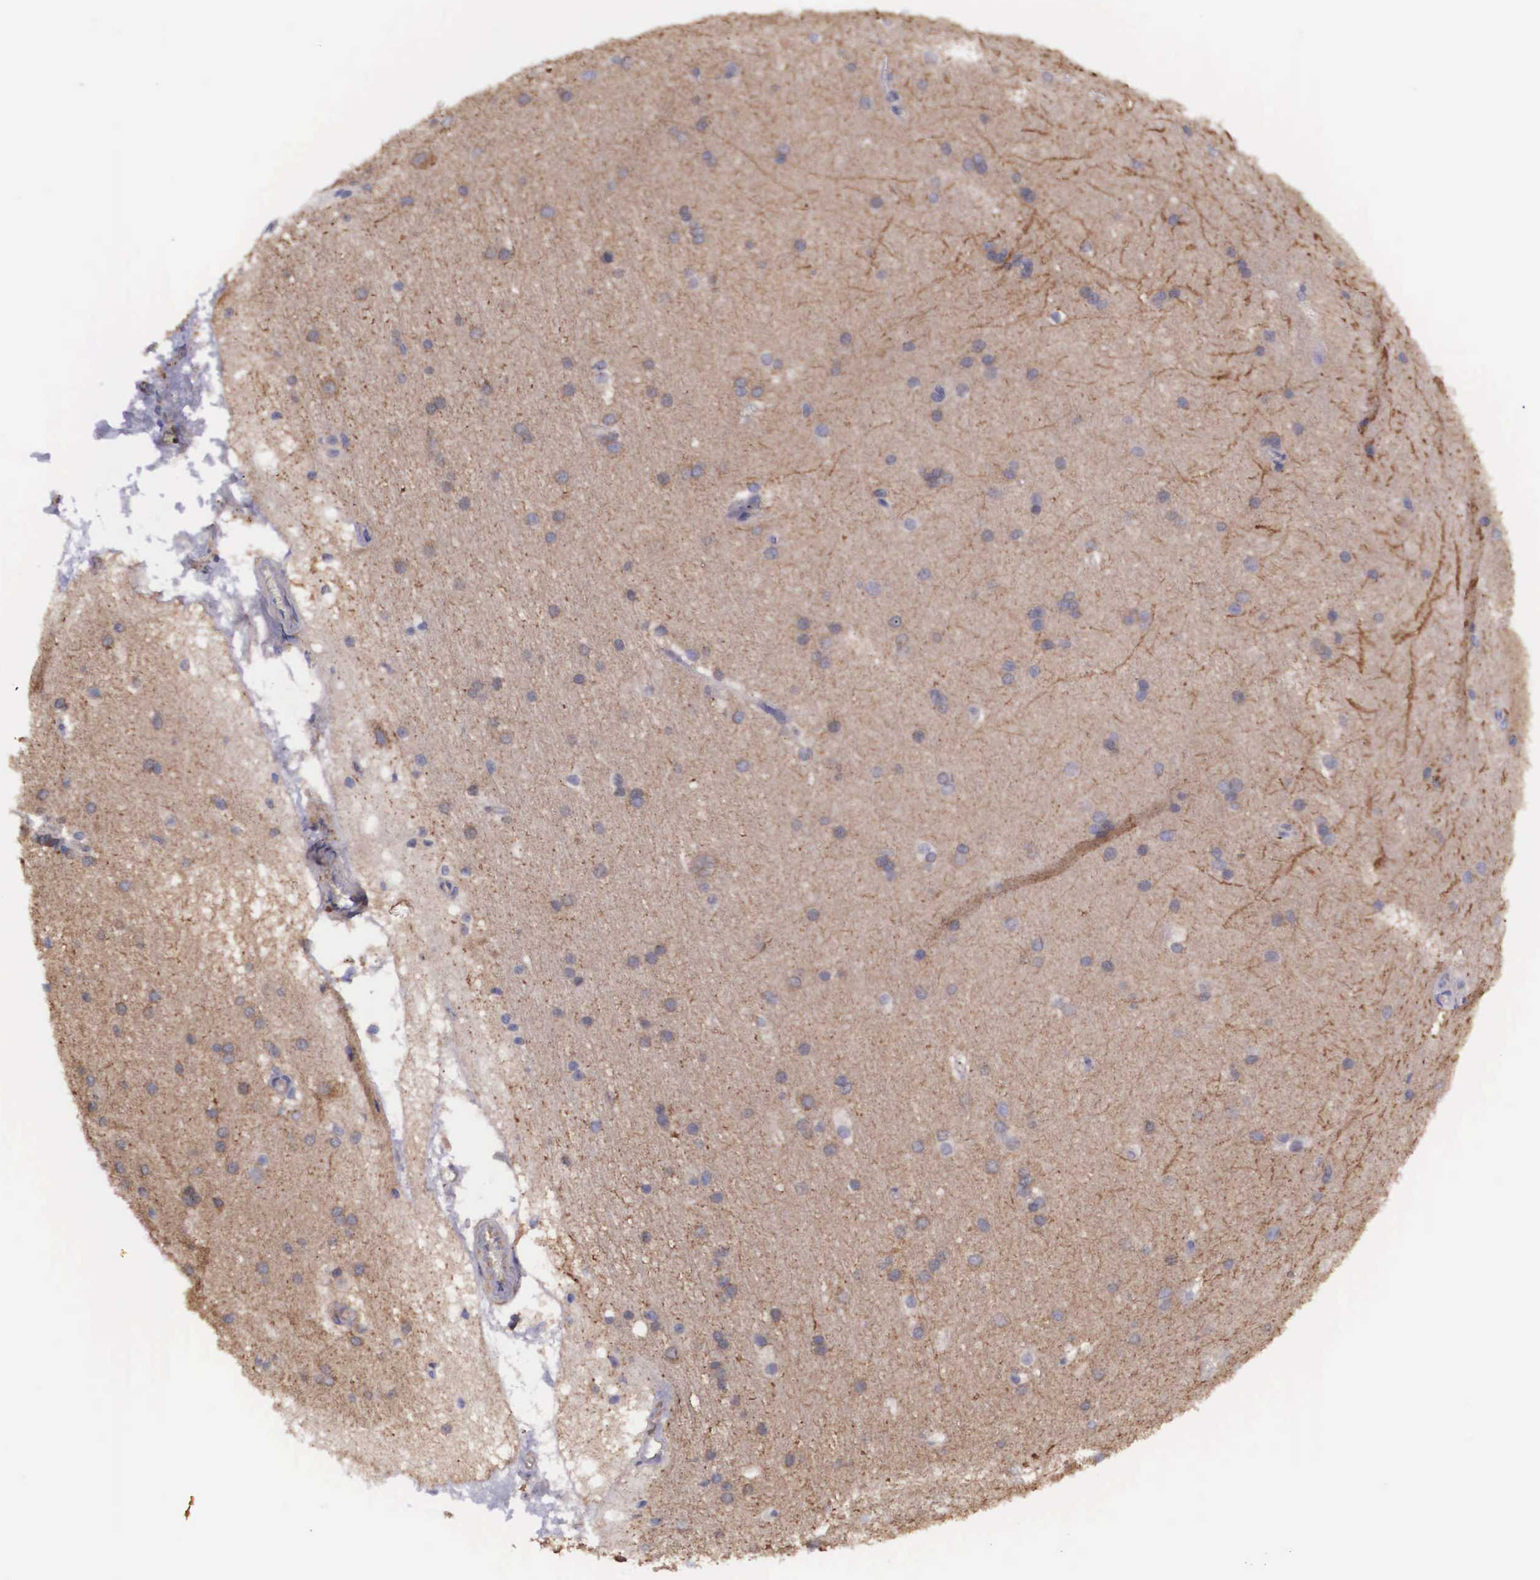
{"staining": {"intensity": "negative", "quantity": "none", "location": "none"}, "tissue": "cerebral cortex", "cell_type": "Endothelial cells", "image_type": "normal", "snomed": [{"axis": "morphology", "description": "Normal tissue, NOS"}, {"axis": "topography", "description": "Cerebral cortex"}, {"axis": "topography", "description": "Hippocampus"}], "caption": "Human cerebral cortex stained for a protein using immunohistochemistry reveals no staining in endothelial cells.", "gene": "BCAR1", "patient": {"sex": "female", "age": 19}}